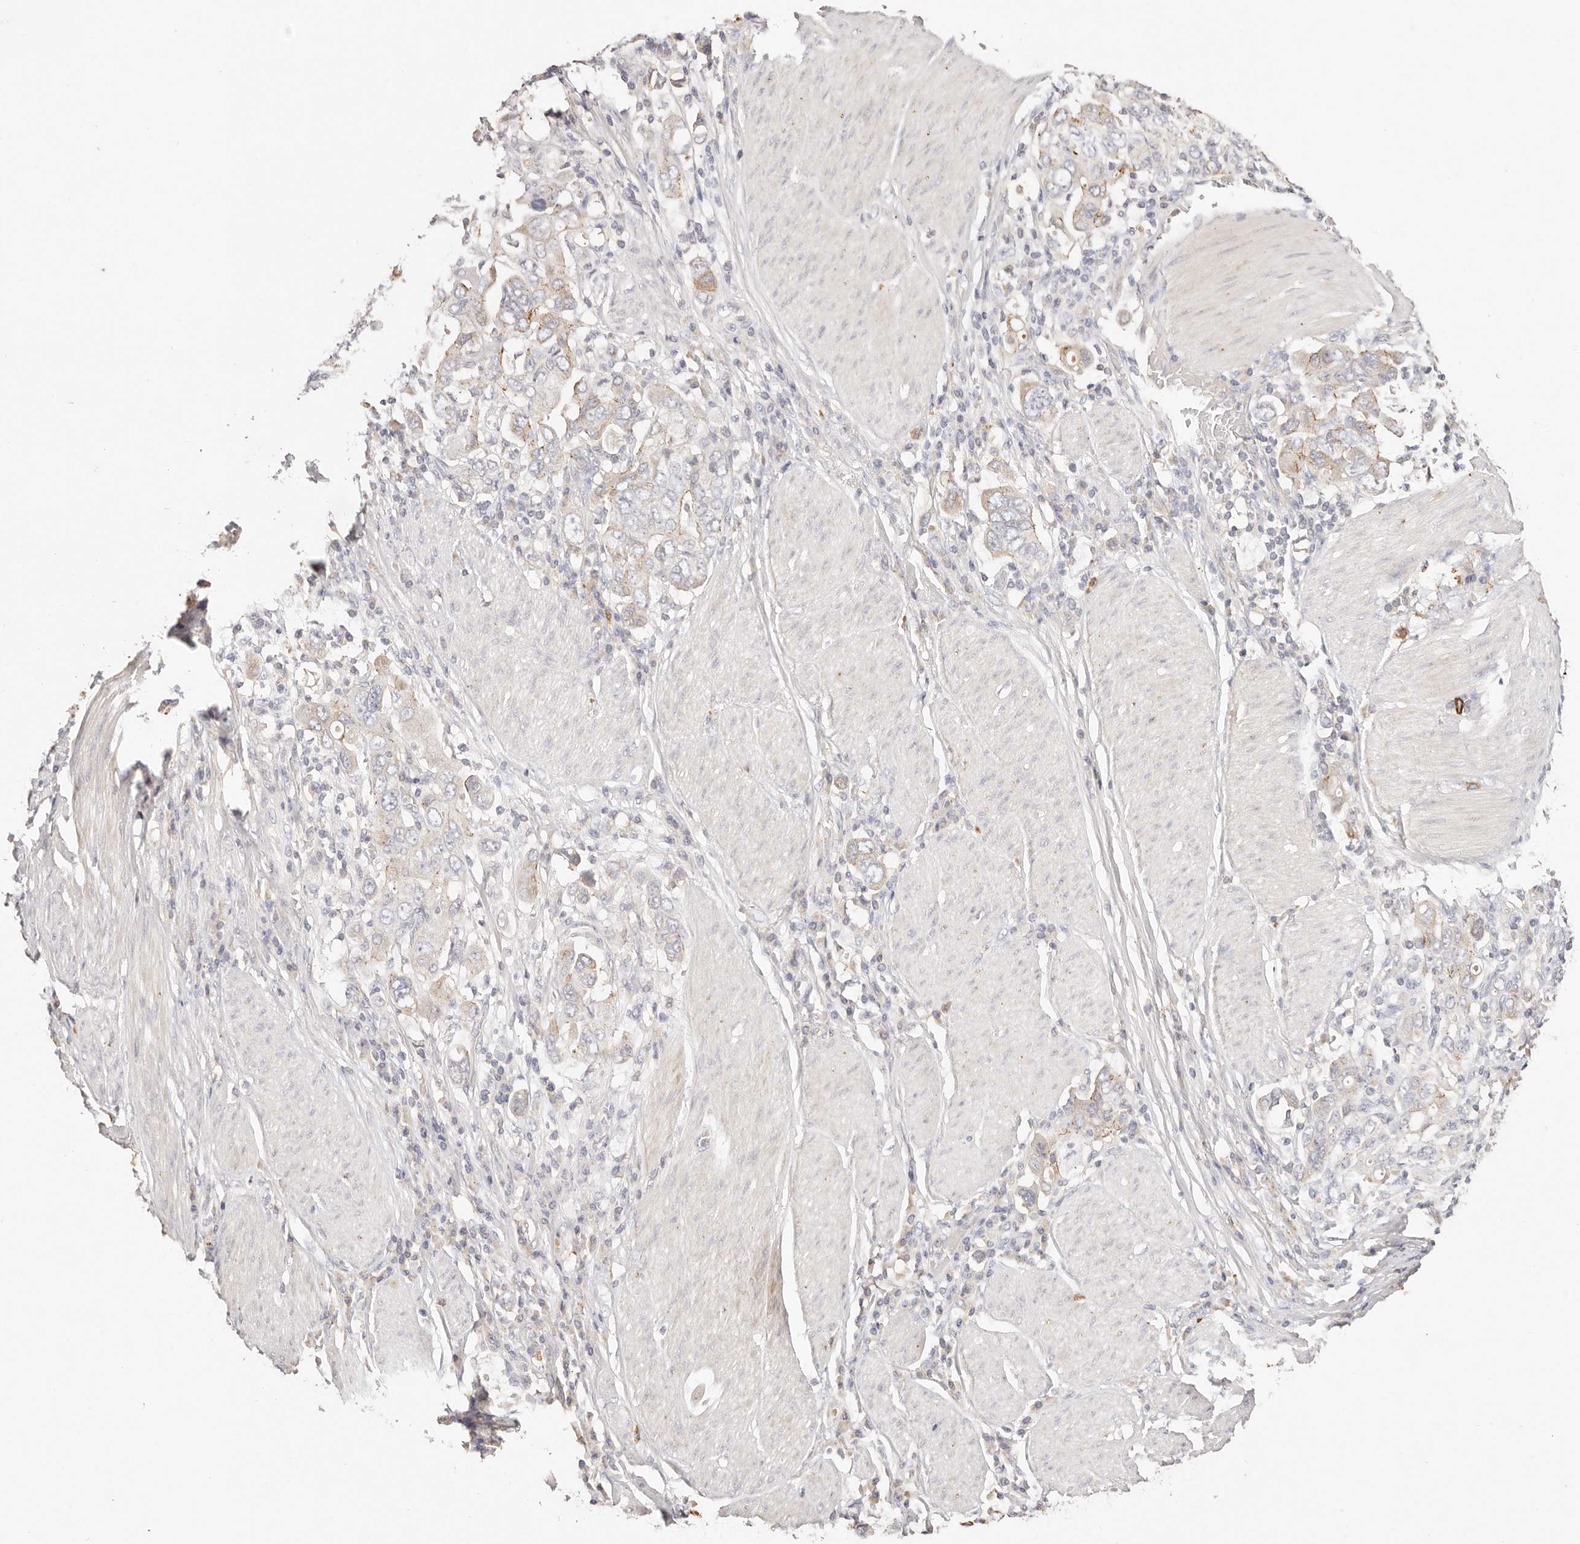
{"staining": {"intensity": "weak", "quantity": "<25%", "location": "cytoplasmic/membranous"}, "tissue": "stomach cancer", "cell_type": "Tumor cells", "image_type": "cancer", "snomed": [{"axis": "morphology", "description": "Adenocarcinoma, NOS"}, {"axis": "topography", "description": "Stomach, upper"}], "caption": "Micrograph shows no protein positivity in tumor cells of adenocarcinoma (stomach) tissue.", "gene": "CXADR", "patient": {"sex": "male", "age": 62}}